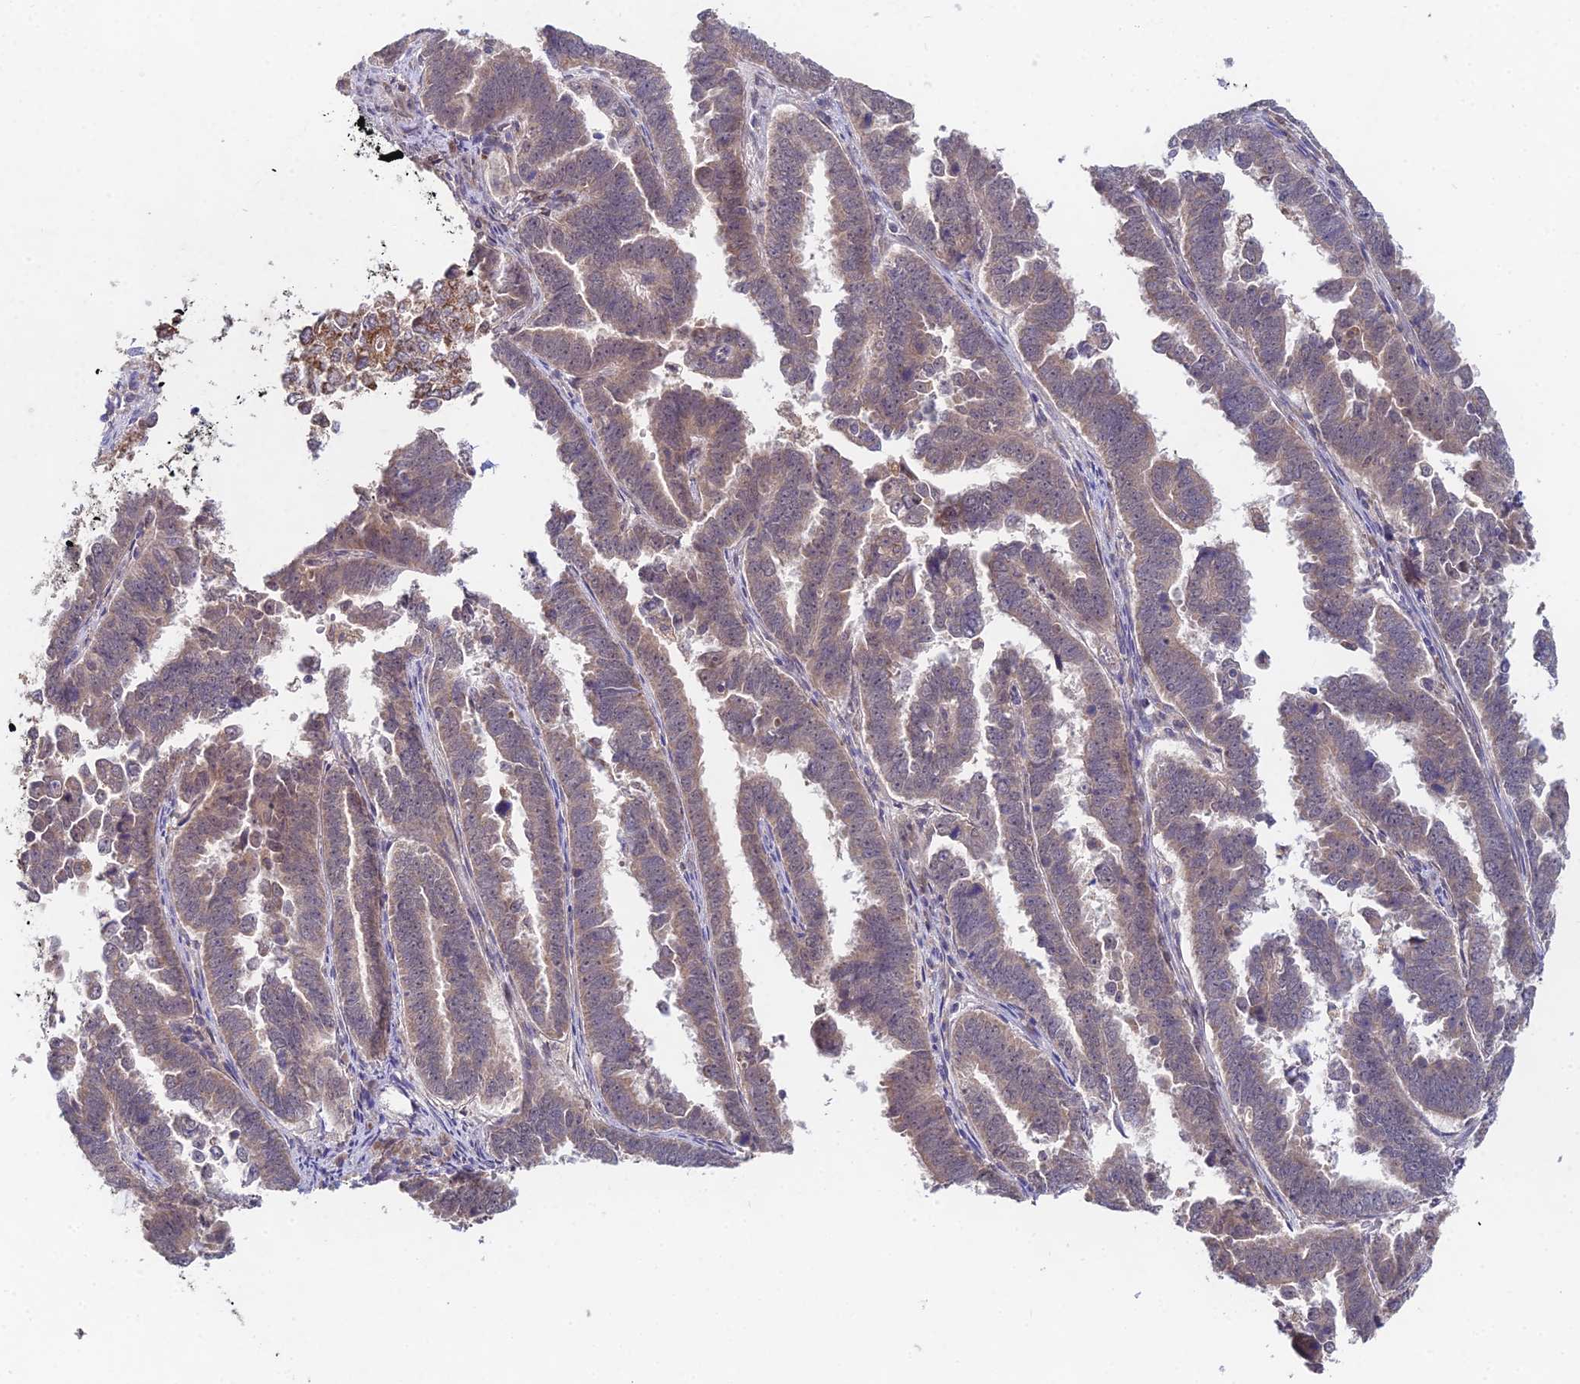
{"staining": {"intensity": "weak", "quantity": "25%-75%", "location": "cytoplasmic/membranous"}, "tissue": "endometrial cancer", "cell_type": "Tumor cells", "image_type": "cancer", "snomed": [{"axis": "morphology", "description": "Adenocarcinoma, NOS"}, {"axis": "topography", "description": "Endometrium"}], "caption": "Immunohistochemical staining of human endometrial adenocarcinoma demonstrates weak cytoplasmic/membranous protein positivity in approximately 25%-75% of tumor cells.", "gene": "WDR43", "patient": {"sex": "female", "age": 75}}